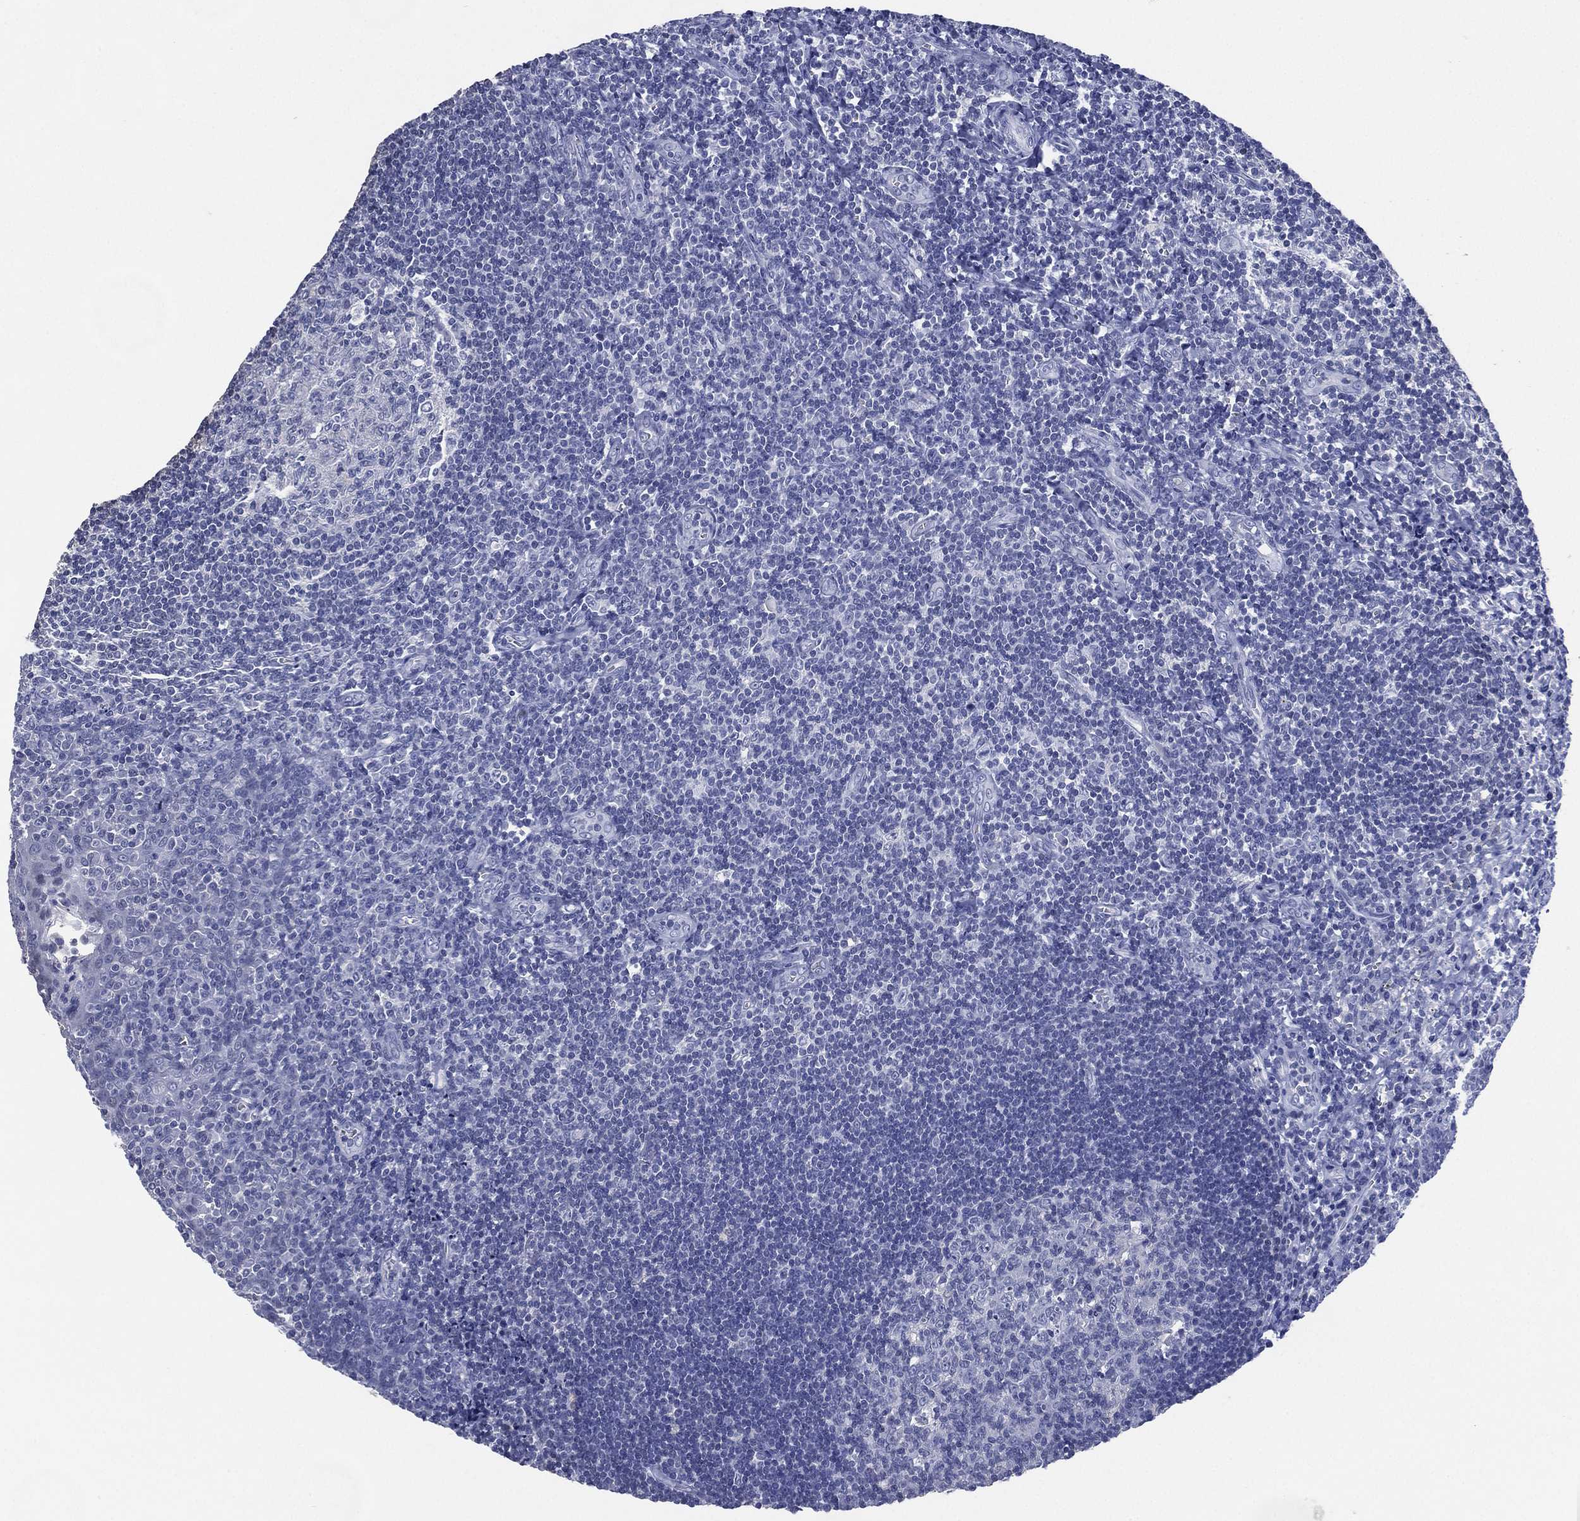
{"staining": {"intensity": "negative", "quantity": "none", "location": "none"}, "tissue": "tonsil", "cell_type": "Germinal center cells", "image_type": "normal", "snomed": [{"axis": "morphology", "description": "Normal tissue, NOS"}, {"axis": "morphology", "description": "Inflammation, NOS"}, {"axis": "topography", "description": "Tonsil"}], "caption": "DAB immunohistochemical staining of normal human tonsil displays no significant expression in germinal center cells.", "gene": "TMEM247", "patient": {"sex": "female", "age": 31}}